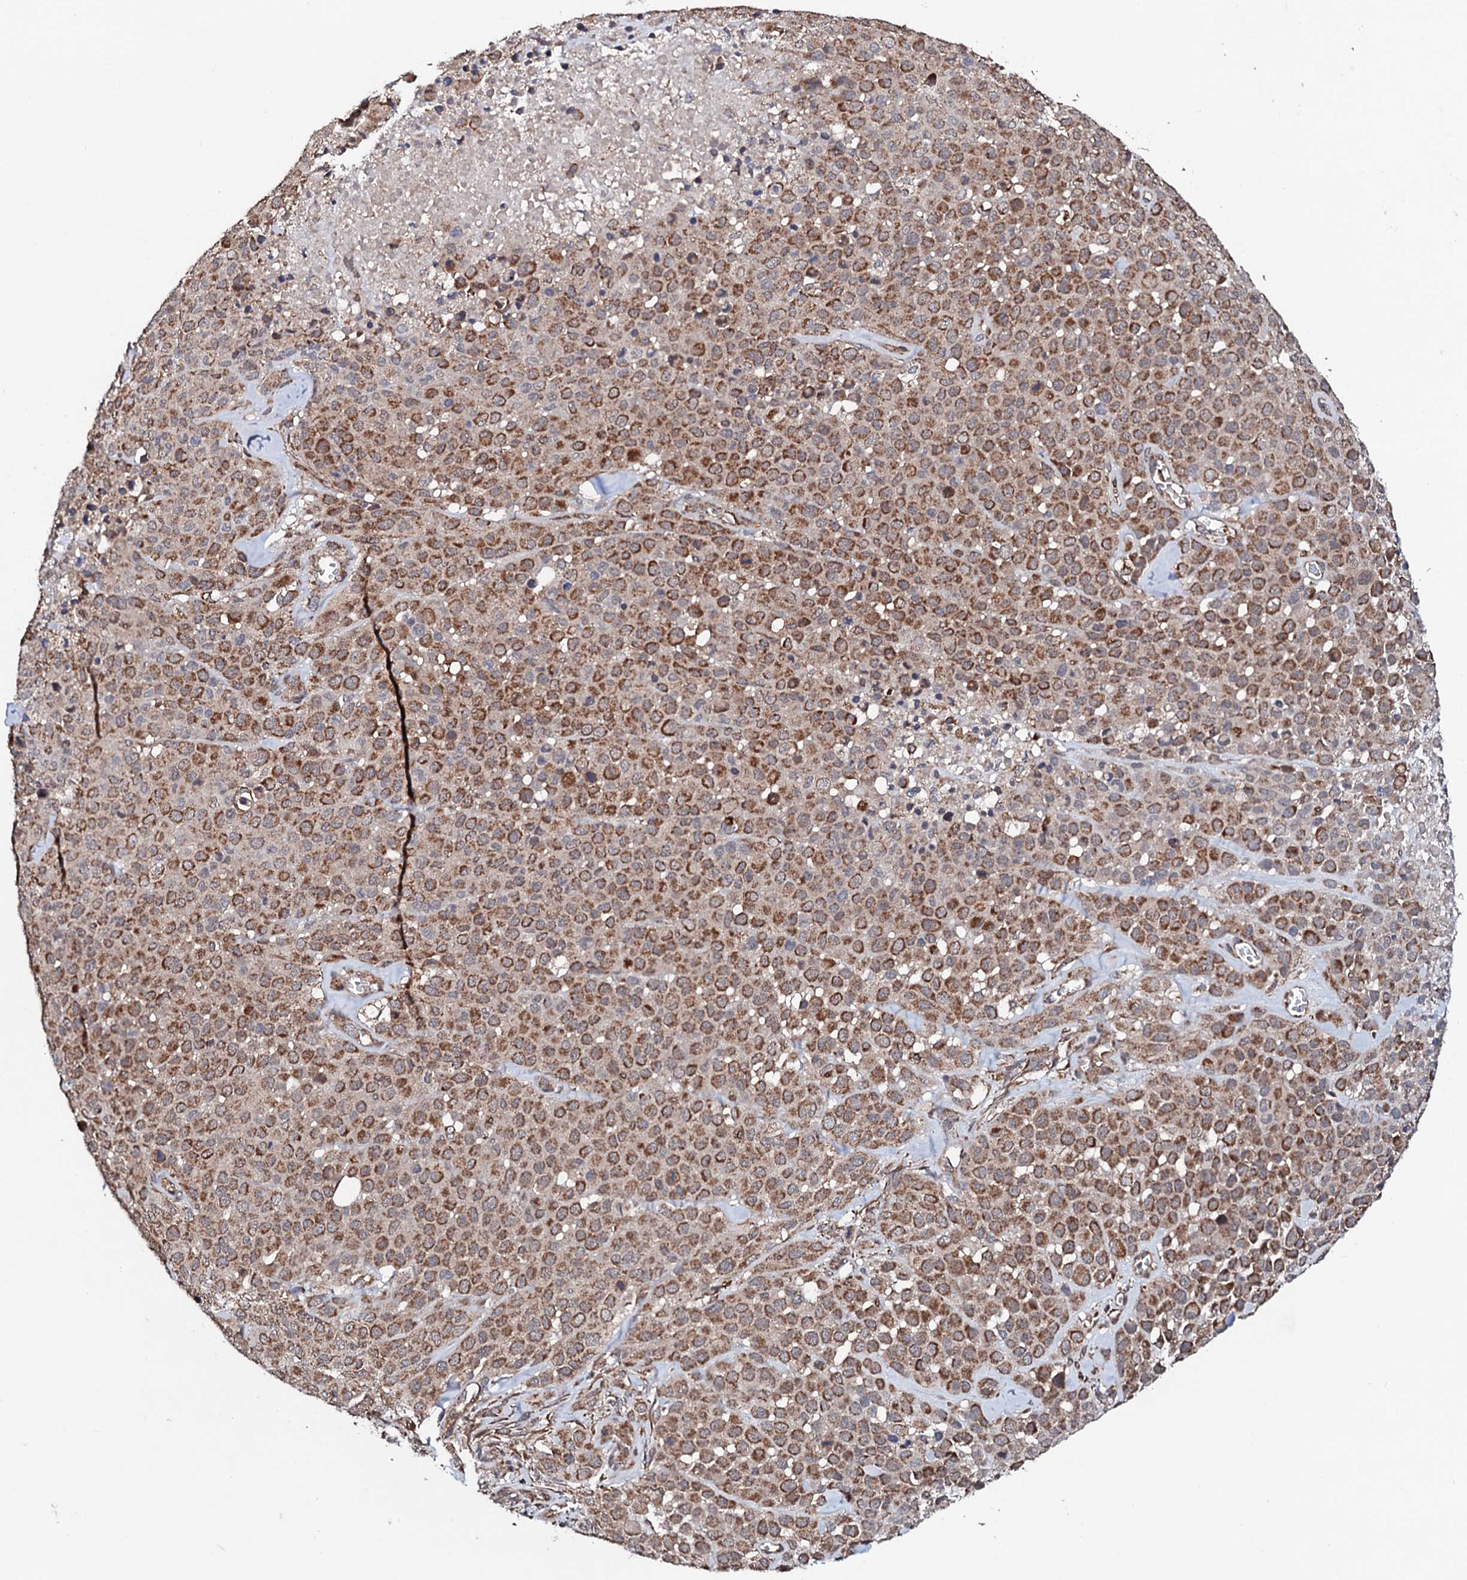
{"staining": {"intensity": "moderate", "quantity": ">75%", "location": "cytoplasmic/membranous"}, "tissue": "melanoma", "cell_type": "Tumor cells", "image_type": "cancer", "snomed": [{"axis": "morphology", "description": "Malignant melanoma, Metastatic site"}, {"axis": "topography", "description": "Skin"}], "caption": "Brown immunohistochemical staining in human malignant melanoma (metastatic site) demonstrates moderate cytoplasmic/membranous staining in approximately >75% of tumor cells.", "gene": "MTIF3", "patient": {"sex": "female", "age": 81}}